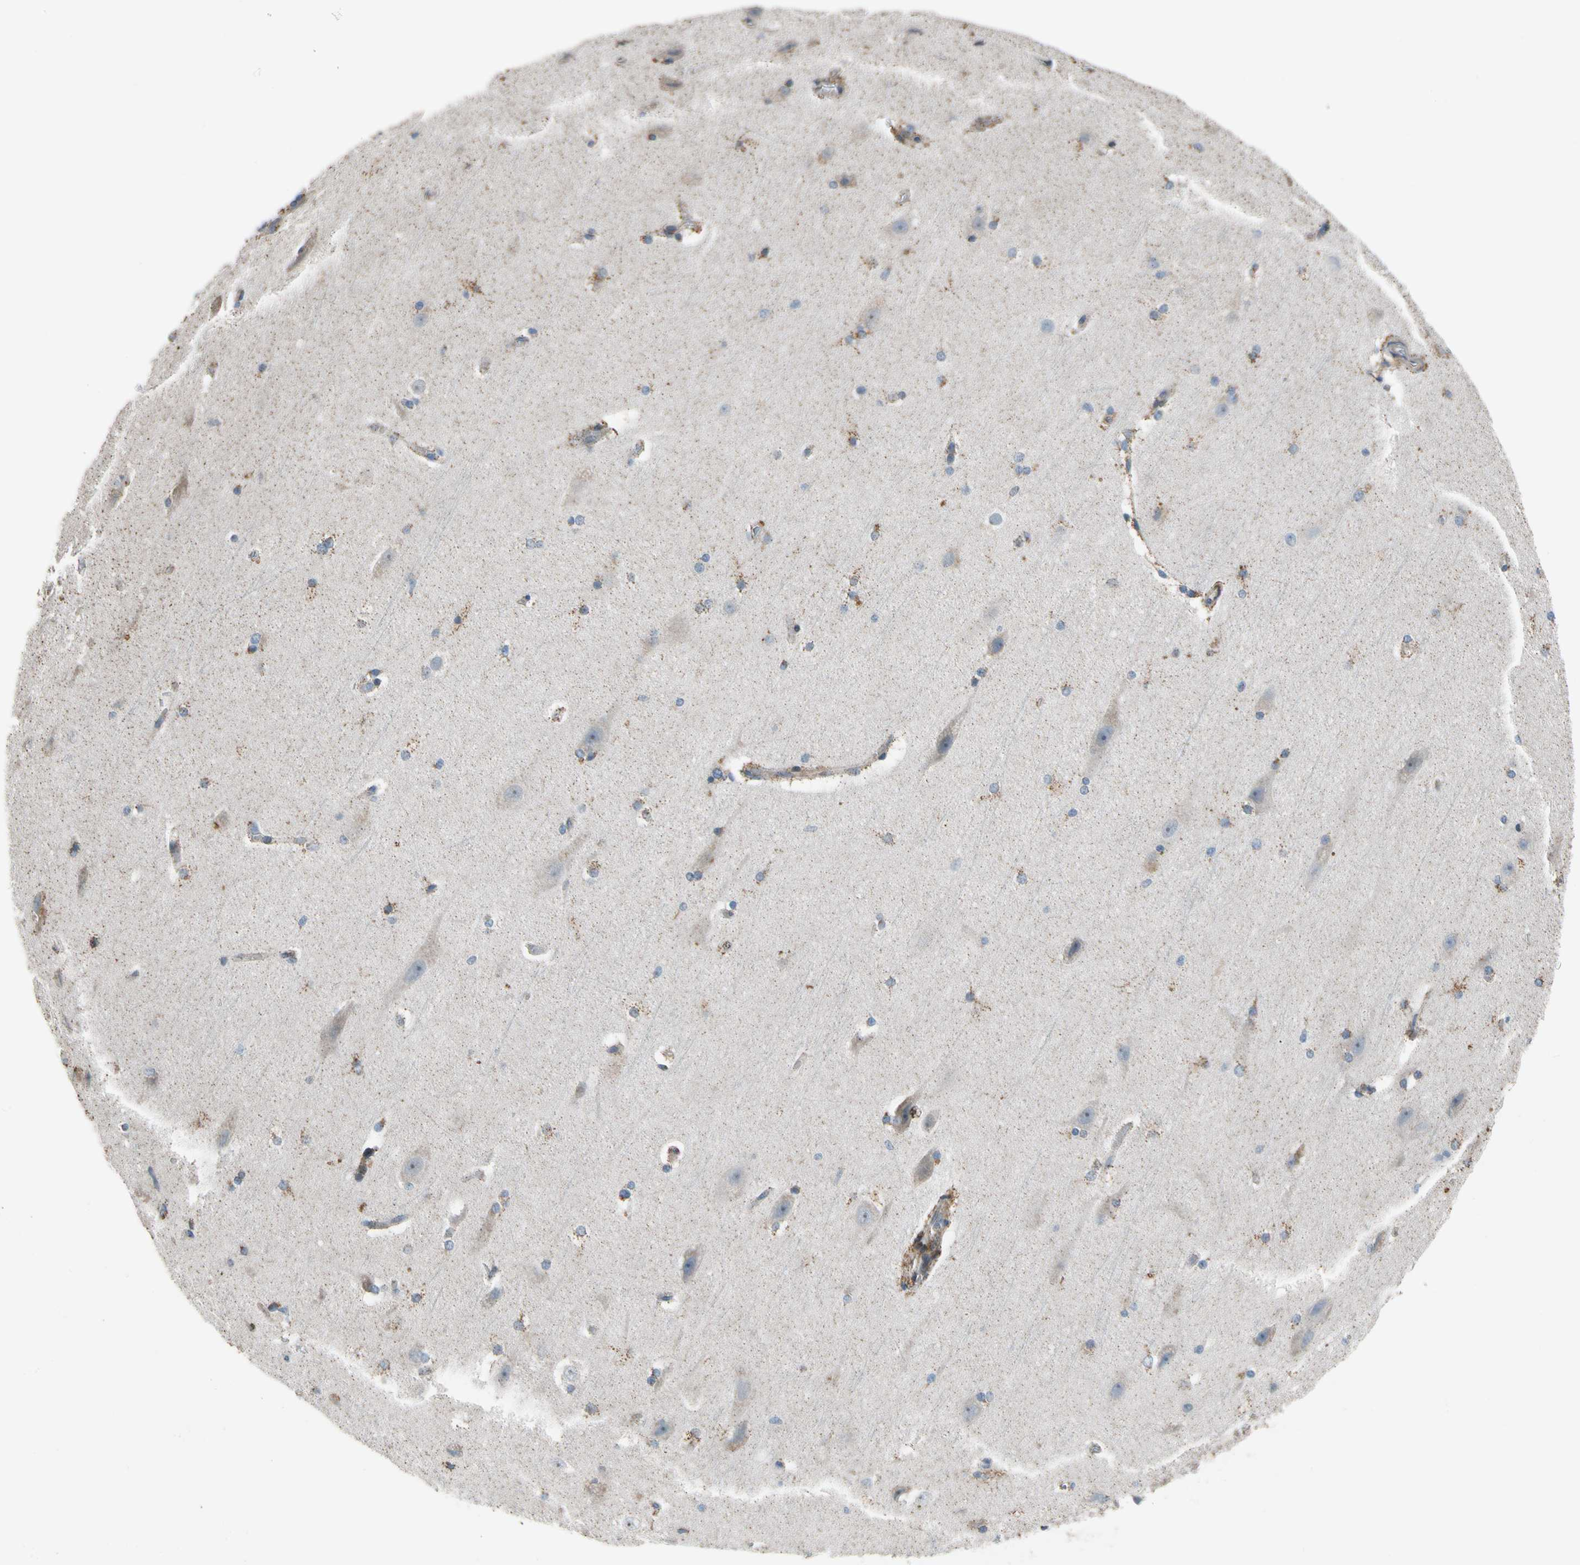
{"staining": {"intensity": "negative", "quantity": "none", "location": "none"}, "tissue": "cerebral cortex", "cell_type": "Endothelial cells", "image_type": "normal", "snomed": [{"axis": "morphology", "description": "Normal tissue, NOS"}, {"axis": "topography", "description": "Cerebral cortex"}, {"axis": "topography", "description": "Hippocampus"}], "caption": "Immunohistochemical staining of normal cerebral cortex demonstrates no significant positivity in endothelial cells. (DAB (3,3'-diaminobenzidine) immunohistochemistry visualized using brightfield microscopy, high magnification).", "gene": "MST1R", "patient": {"sex": "female", "age": 19}}